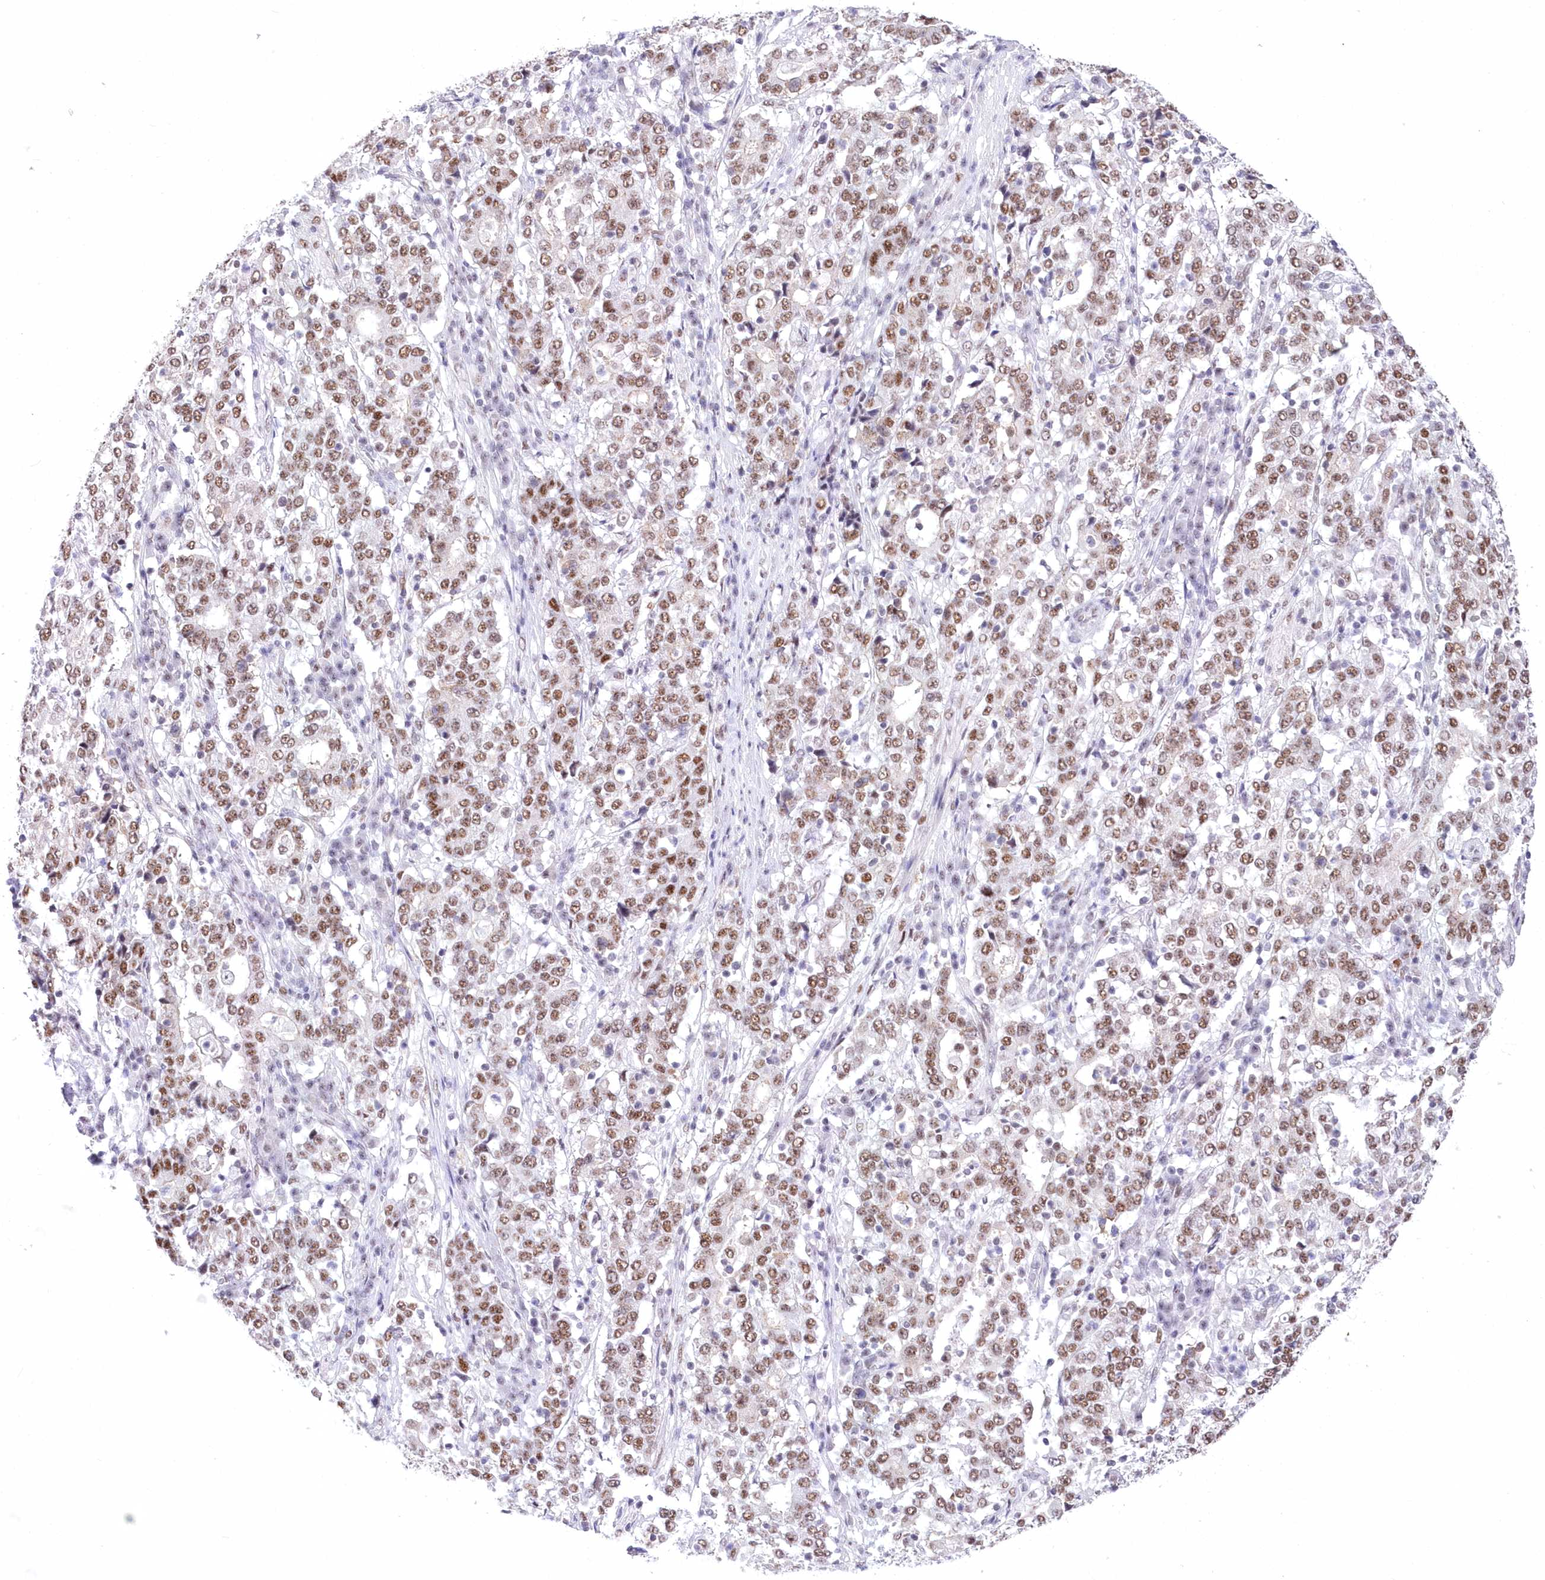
{"staining": {"intensity": "moderate", "quantity": ">75%", "location": "nuclear"}, "tissue": "stomach cancer", "cell_type": "Tumor cells", "image_type": "cancer", "snomed": [{"axis": "morphology", "description": "Adenocarcinoma, NOS"}, {"axis": "topography", "description": "Stomach"}], "caption": "The micrograph reveals a brown stain indicating the presence of a protein in the nuclear of tumor cells in adenocarcinoma (stomach).", "gene": "NSUN2", "patient": {"sex": "male", "age": 59}}